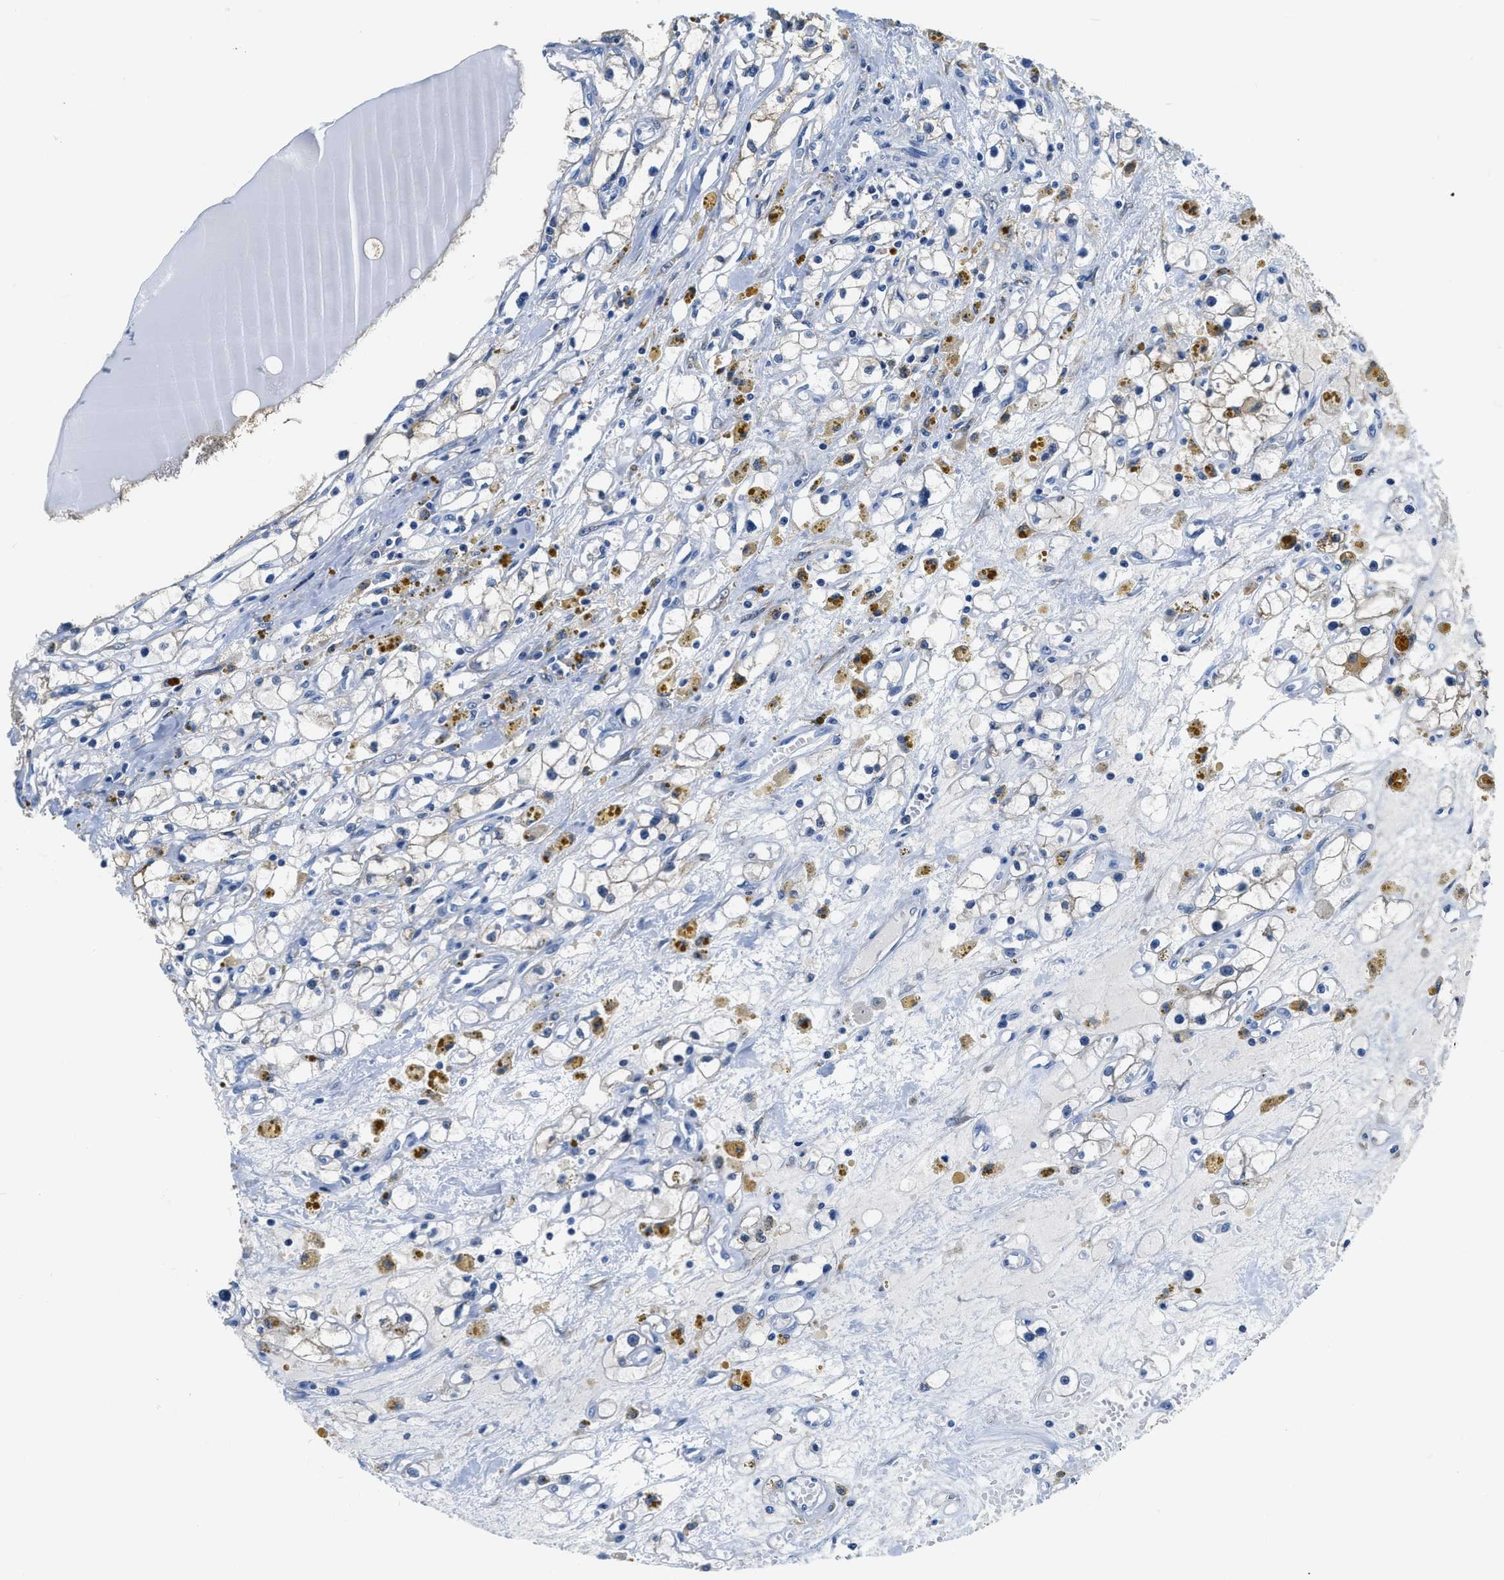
{"staining": {"intensity": "moderate", "quantity": "<25%", "location": "cytoplasmic/membranous"}, "tissue": "renal cancer", "cell_type": "Tumor cells", "image_type": "cancer", "snomed": [{"axis": "morphology", "description": "Adenocarcinoma, NOS"}, {"axis": "topography", "description": "Kidney"}], "caption": "Human renal cancer stained with a protein marker demonstrates moderate staining in tumor cells.", "gene": "ZDHHC13", "patient": {"sex": "male", "age": 56}}